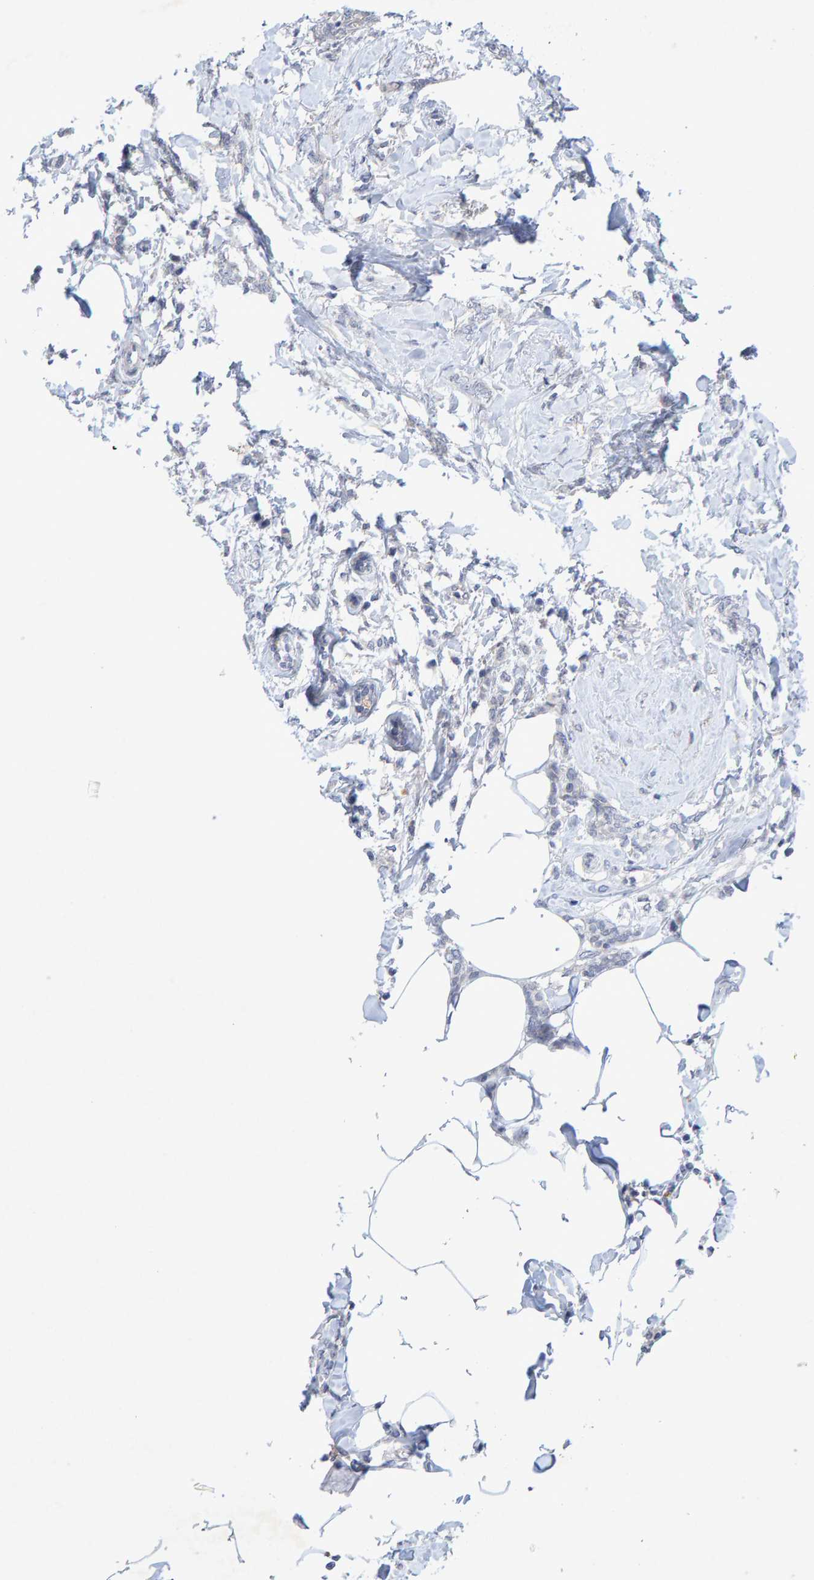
{"staining": {"intensity": "negative", "quantity": "none", "location": "none"}, "tissue": "breast cancer", "cell_type": "Tumor cells", "image_type": "cancer", "snomed": [{"axis": "morphology", "description": "Lobular carcinoma, in situ"}, {"axis": "morphology", "description": "Lobular carcinoma"}, {"axis": "topography", "description": "Breast"}], "caption": "DAB immunohistochemical staining of breast lobular carcinoma displays no significant positivity in tumor cells. Nuclei are stained in blue.", "gene": "CDH2", "patient": {"sex": "female", "age": 41}}